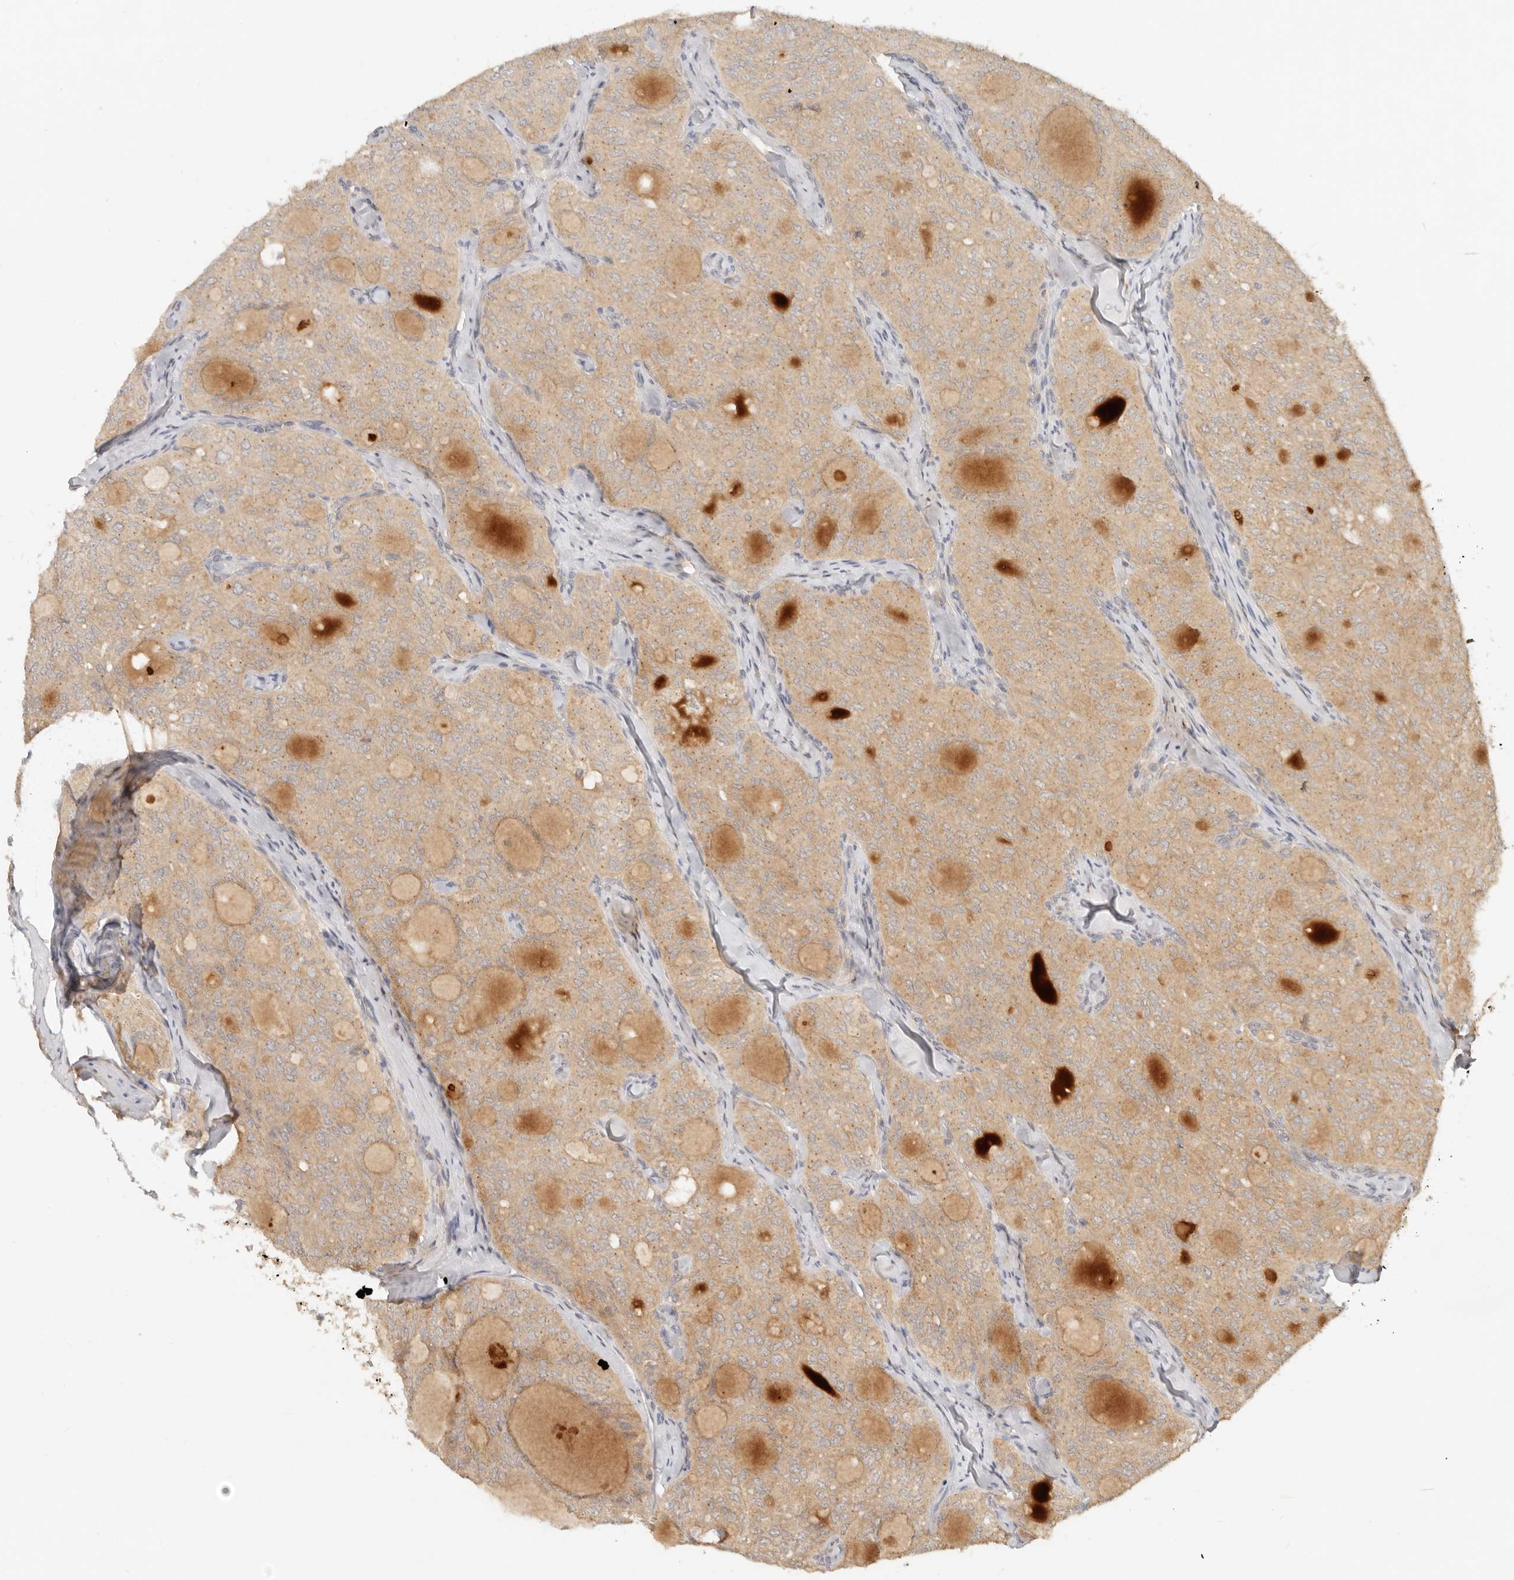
{"staining": {"intensity": "weak", "quantity": ">75%", "location": "cytoplasmic/membranous"}, "tissue": "thyroid cancer", "cell_type": "Tumor cells", "image_type": "cancer", "snomed": [{"axis": "morphology", "description": "Follicular adenoma carcinoma, NOS"}, {"axis": "topography", "description": "Thyroid gland"}], "caption": "A brown stain highlights weak cytoplasmic/membranous staining of a protein in thyroid cancer tumor cells. The protein of interest is shown in brown color, while the nuclei are stained blue.", "gene": "HECTD3", "patient": {"sex": "male", "age": 75}}